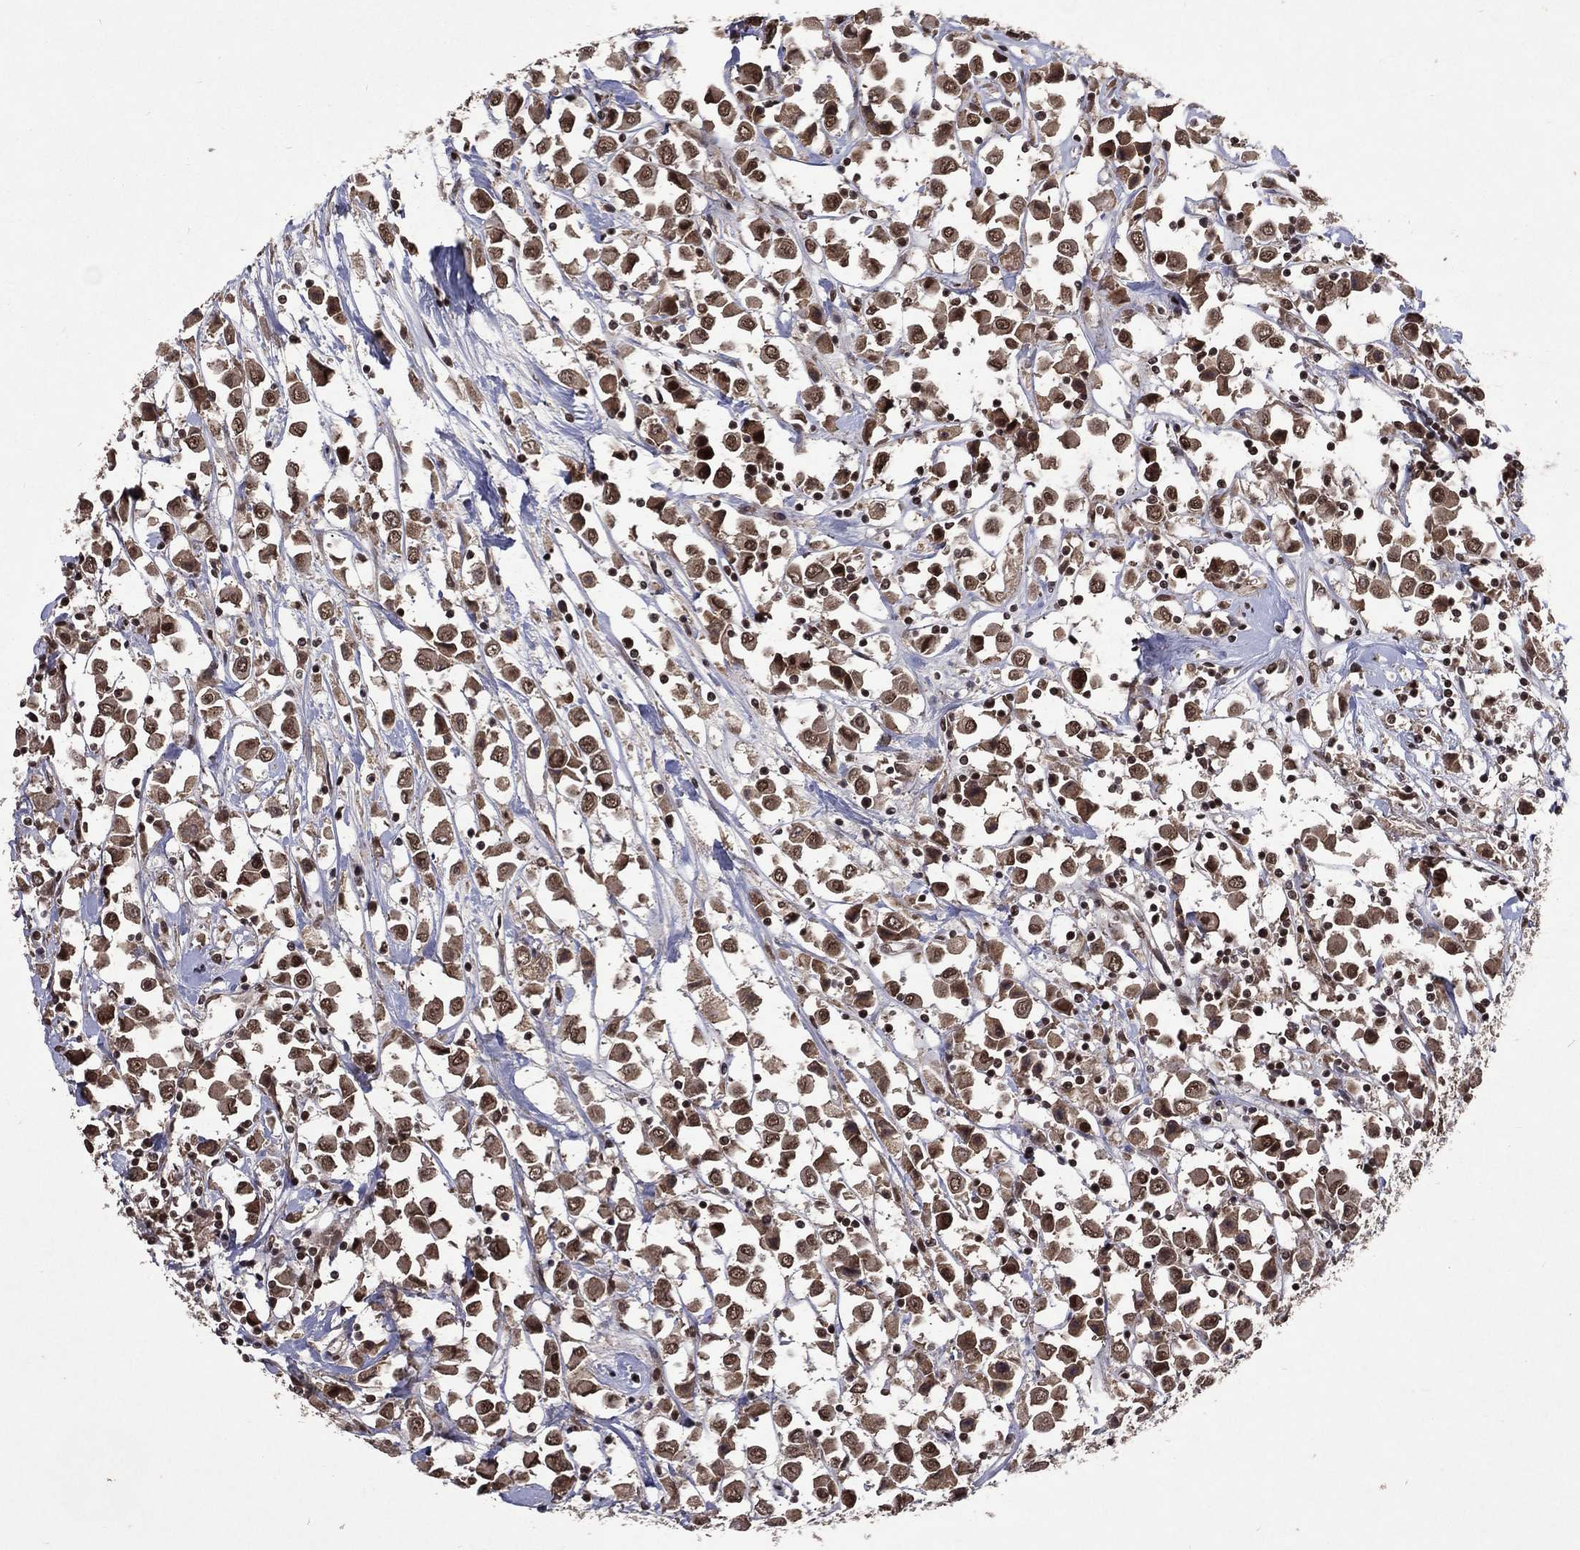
{"staining": {"intensity": "moderate", "quantity": ">75%", "location": "cytoplasmic/membranous,nuclear"}, "tissue": "breast cancer", "cell_type": "Tumor cells", "image_type": "cancer", "snomed": [{"axis": "morphology", "description": "Duct carcinoma"}, {"axis": "topography", "description": "Breast"}], "caption": "About >75% of tumor cells in human breast intraductal carcinoma exhibit moderate cytoplasmic/membranous and nuclear protein positivity as visualized by brown immunohistochemical staining.", "gene": "DMAP1", "patient": {"sex": "female", "age": 61}}